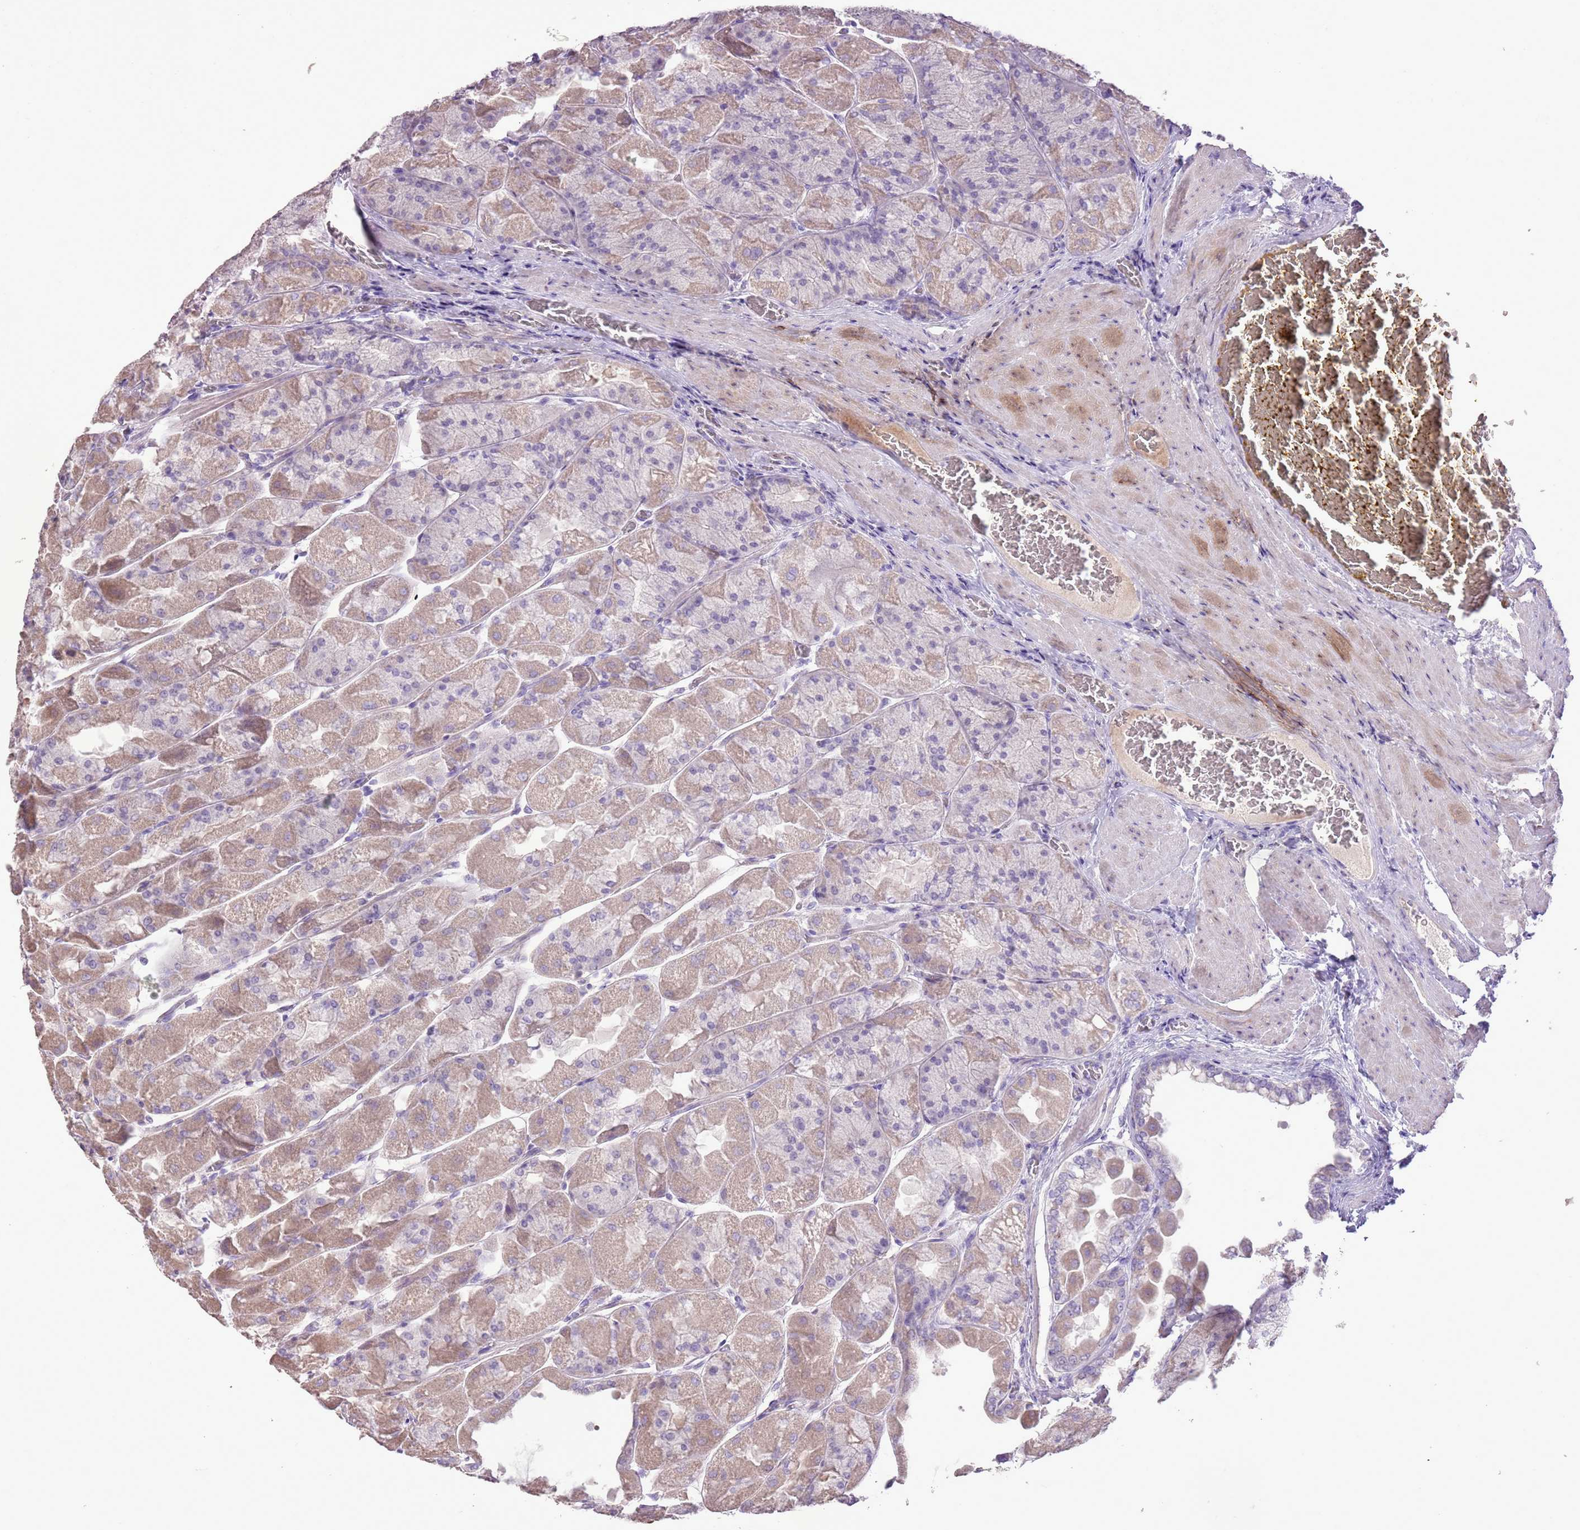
{"staining": {"intensity": "weak", "quantity": "25%-75%", "location": "cytoplasmic/membranous"}, "tissue": "stomach", "cell_type": "Glandular cells", "image_type": "normal", "snomed": [{"axis": "morphology", "description": "Normal tissue, NOS"}, {"axis": "topography", "description": "Stomach"}], "caption": "Immunohistochemistry (IHC) staining of normal stomach, which reveals low levels of weak cytoplasmic/membranous staining in approximately 25%-75% of glandular cells indicating weak cytoplasmic/membranous protein positivity. The staining was performed using DAB (brown) for protein detection and nuclei were counterstained in hematoxylin (blue).", "gene": "GMNN", "patient": {"sex": "female", "age": 61}}